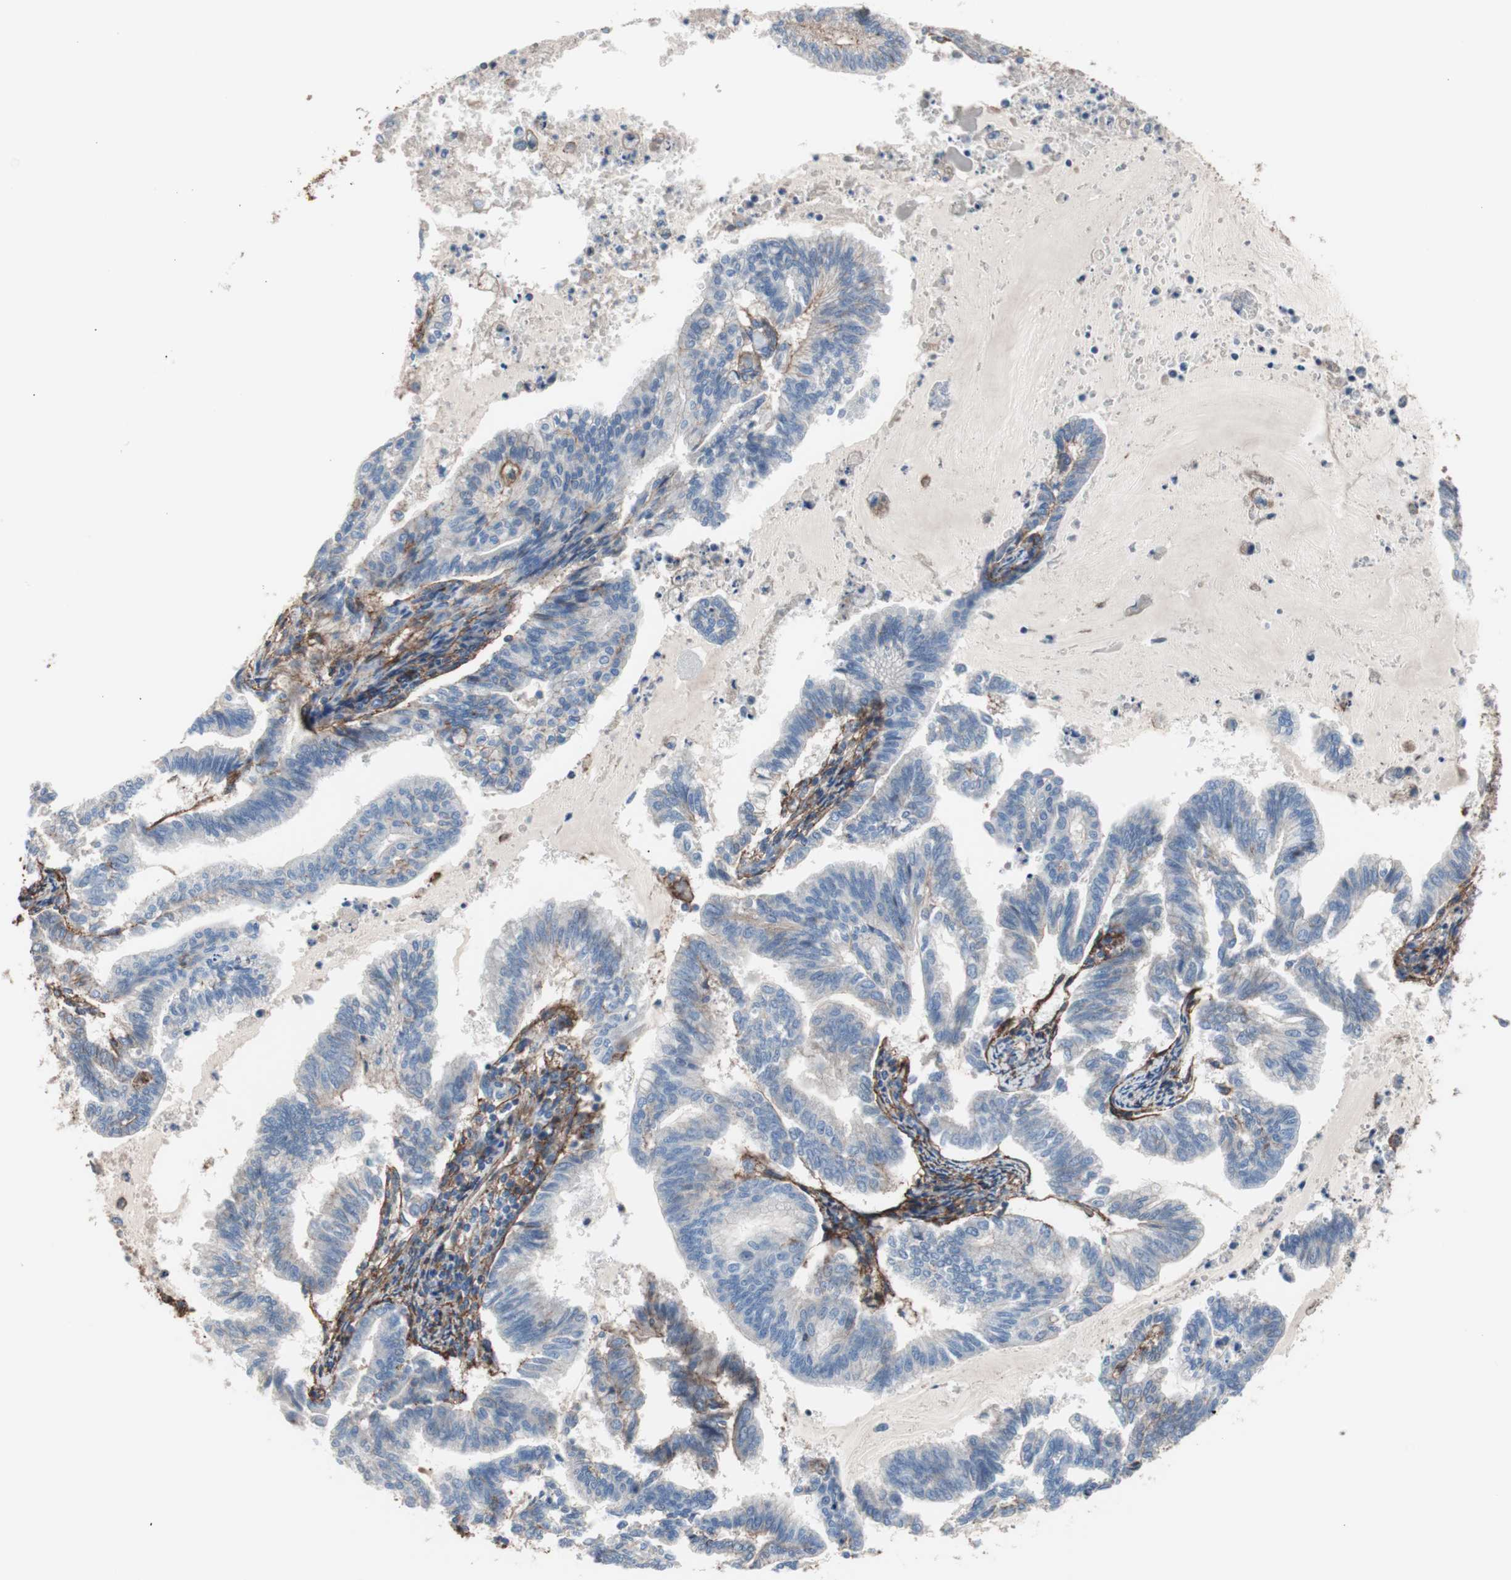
{"staining": {"intensity": "negative", "quantity": "none", "location": "none"}, "tissue": "endometrial cancer", "cell_type": "Tumor cells", "image_type": "cancer", "snomed": [{"axis": "morphology", "description": "Adenocarcinoma, NOS"}, {"axis": "topography", "description": "Endometrium"}], "caption": "DAB (3,3'-diaminobenzidine) immunohistochemical staining of adenocarcinoma (endometrial) displays no significant positivity in tumor cells.", "gene": "CD81", "patient": {"sex": "female", "age": 79}}